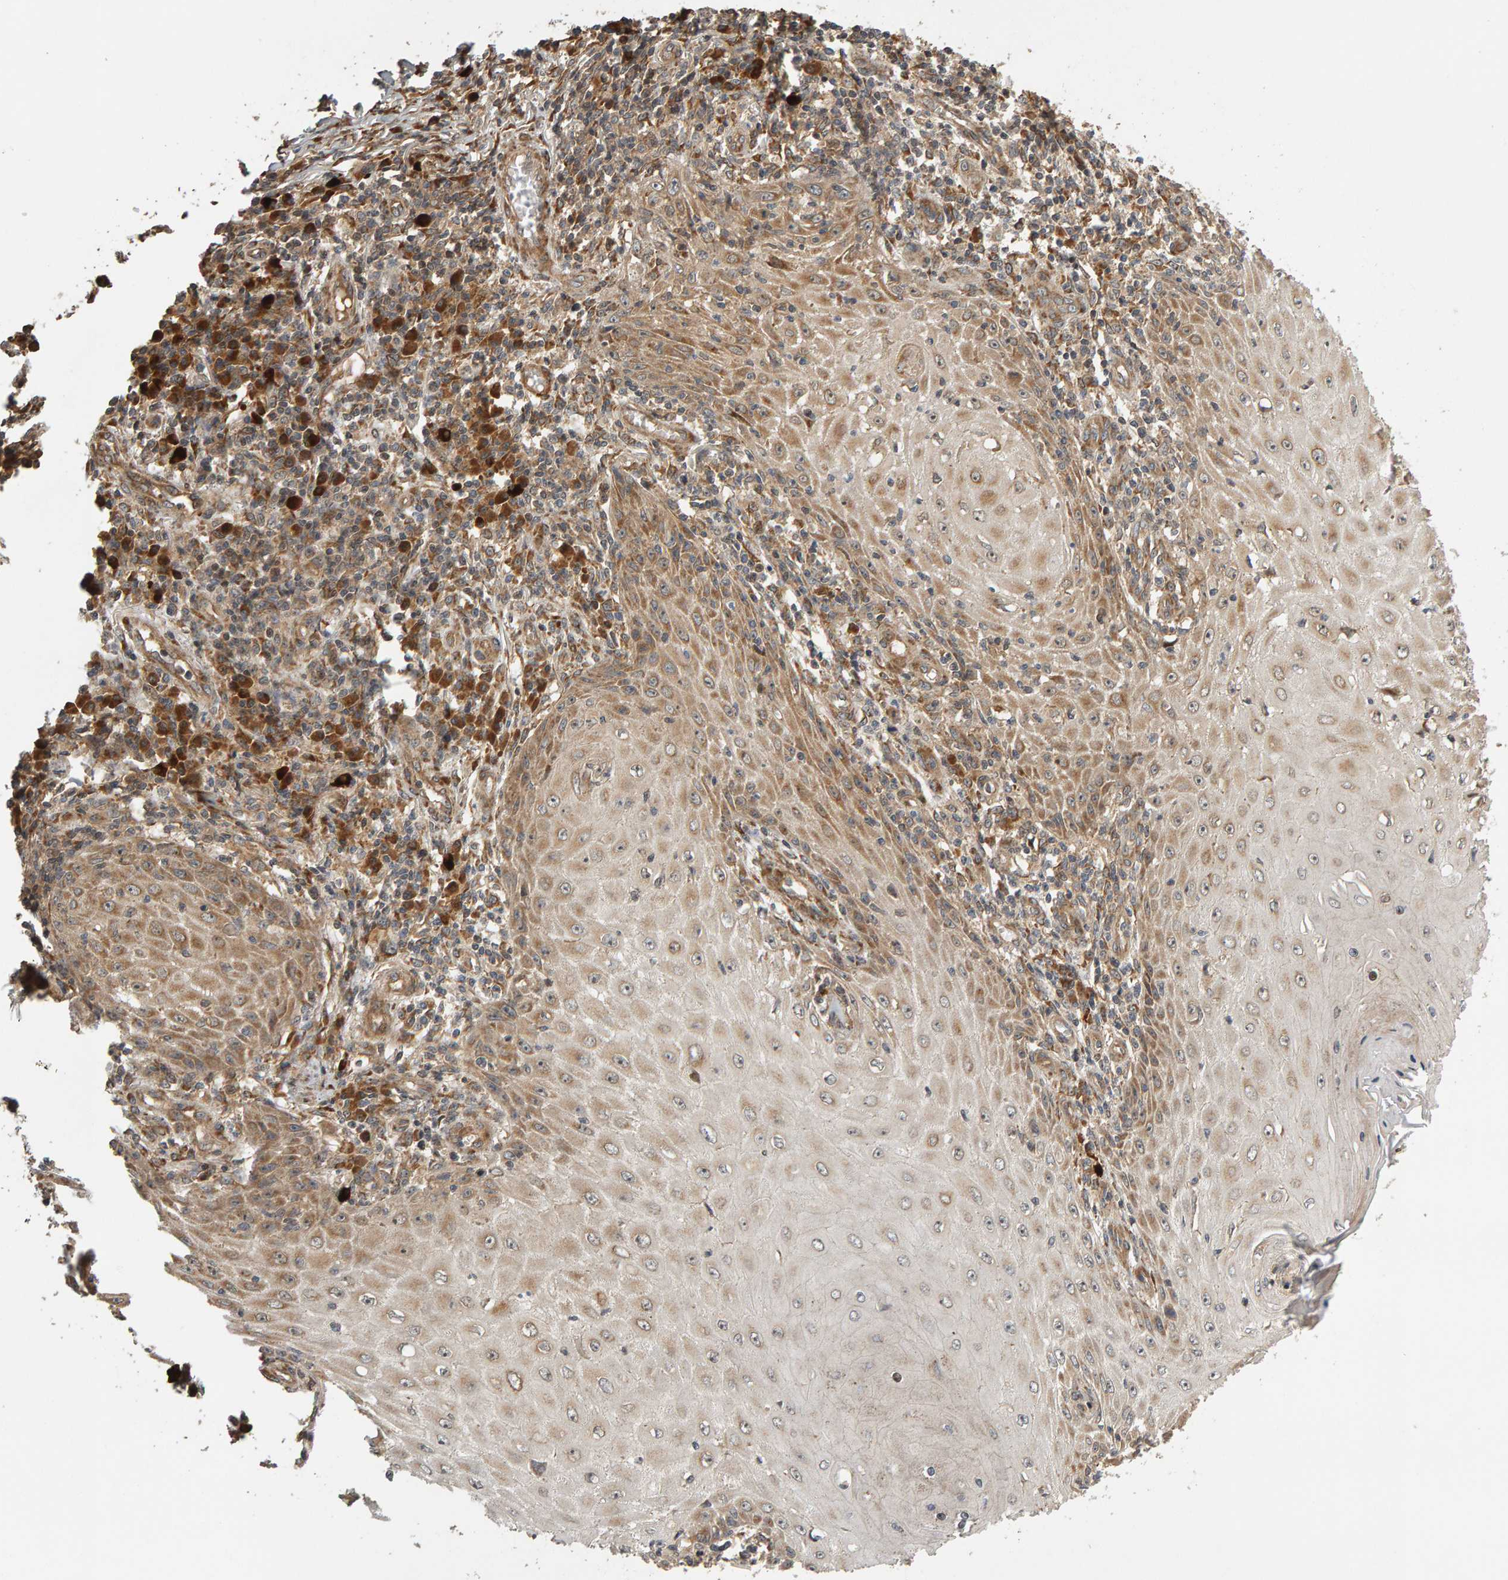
{"staining": {"intensity": "weak", "quantity": "25%-75%", "location": "cytoplasmic/membranous"}, "tissue": "skin cancer", "cell_type": "Tumor cells", "image_type": "cancer", "snomed": [{"axis": "morphology", "description": "Squamous cell carcinoma, NOS"}, {"axis": "topography", "description": "Skin"}], "caption": "IHC image of skin squamous cell carcinoma stained for a protein (brown), which exhibits low levels of weak cytoplasmic/membranous positivity in about 25%-75% of tumor cells.", "gene": "ZFAND1", "patient": {"sex": "female", "age": 73}}